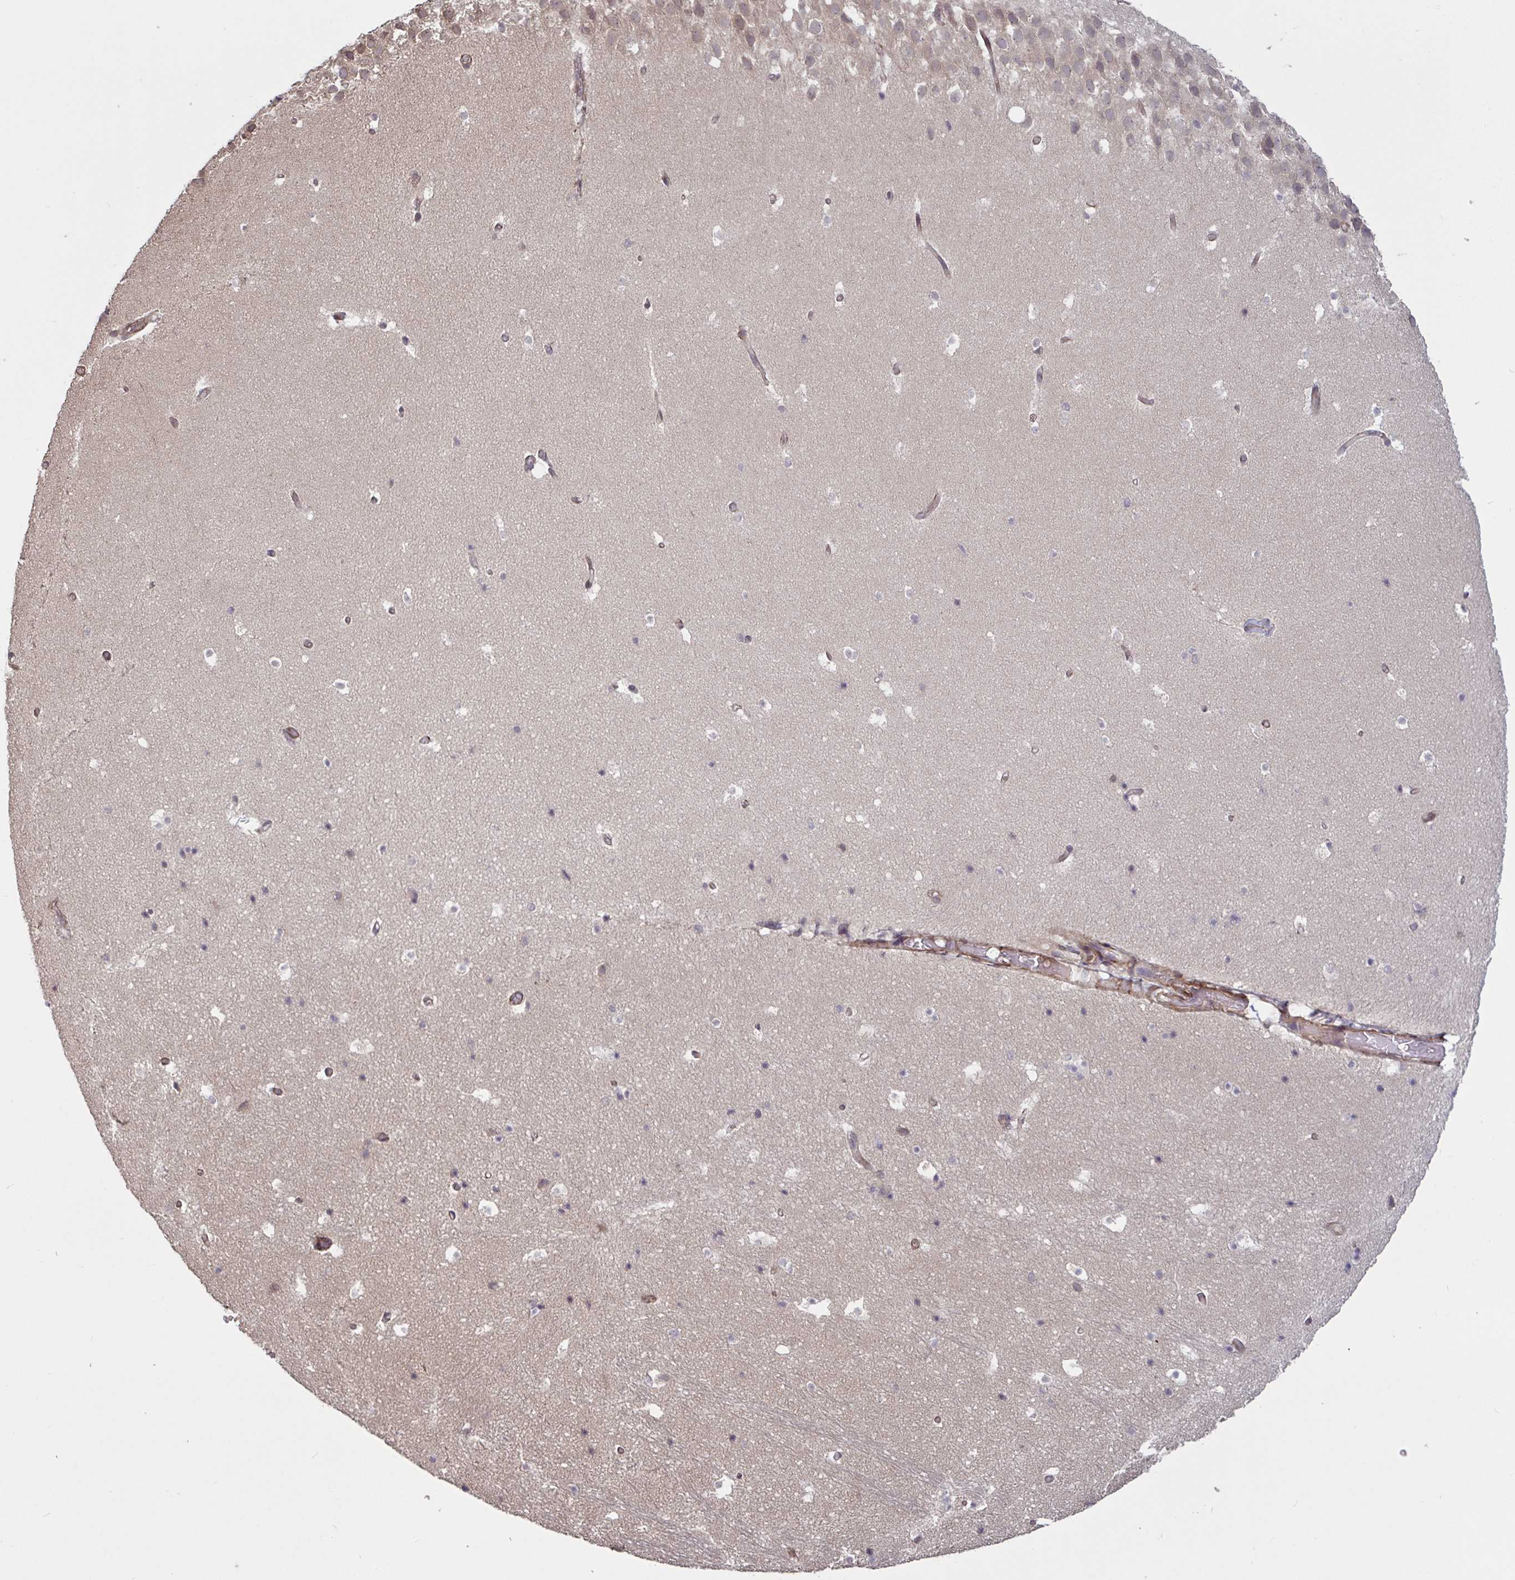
{"staining": {"intensity": "negative", "quantity": "none", "location": "none"}, "tissue": "hippocampus", "cell_type": "Glial cells", "image_type": "normal", "snomed": [{"axis": "morphology", "description": "Normal tissue, NOS"}, {"axis": "topography", "description": "Hippocampus"}], "caption": "Immunohistochemistry (IHC) image of benign hippocampus stained for a protein (brown), which exhibits no positivity in glial cells.", "gene": "IPO5", "patient": {"sex": "male", "age": 26}}